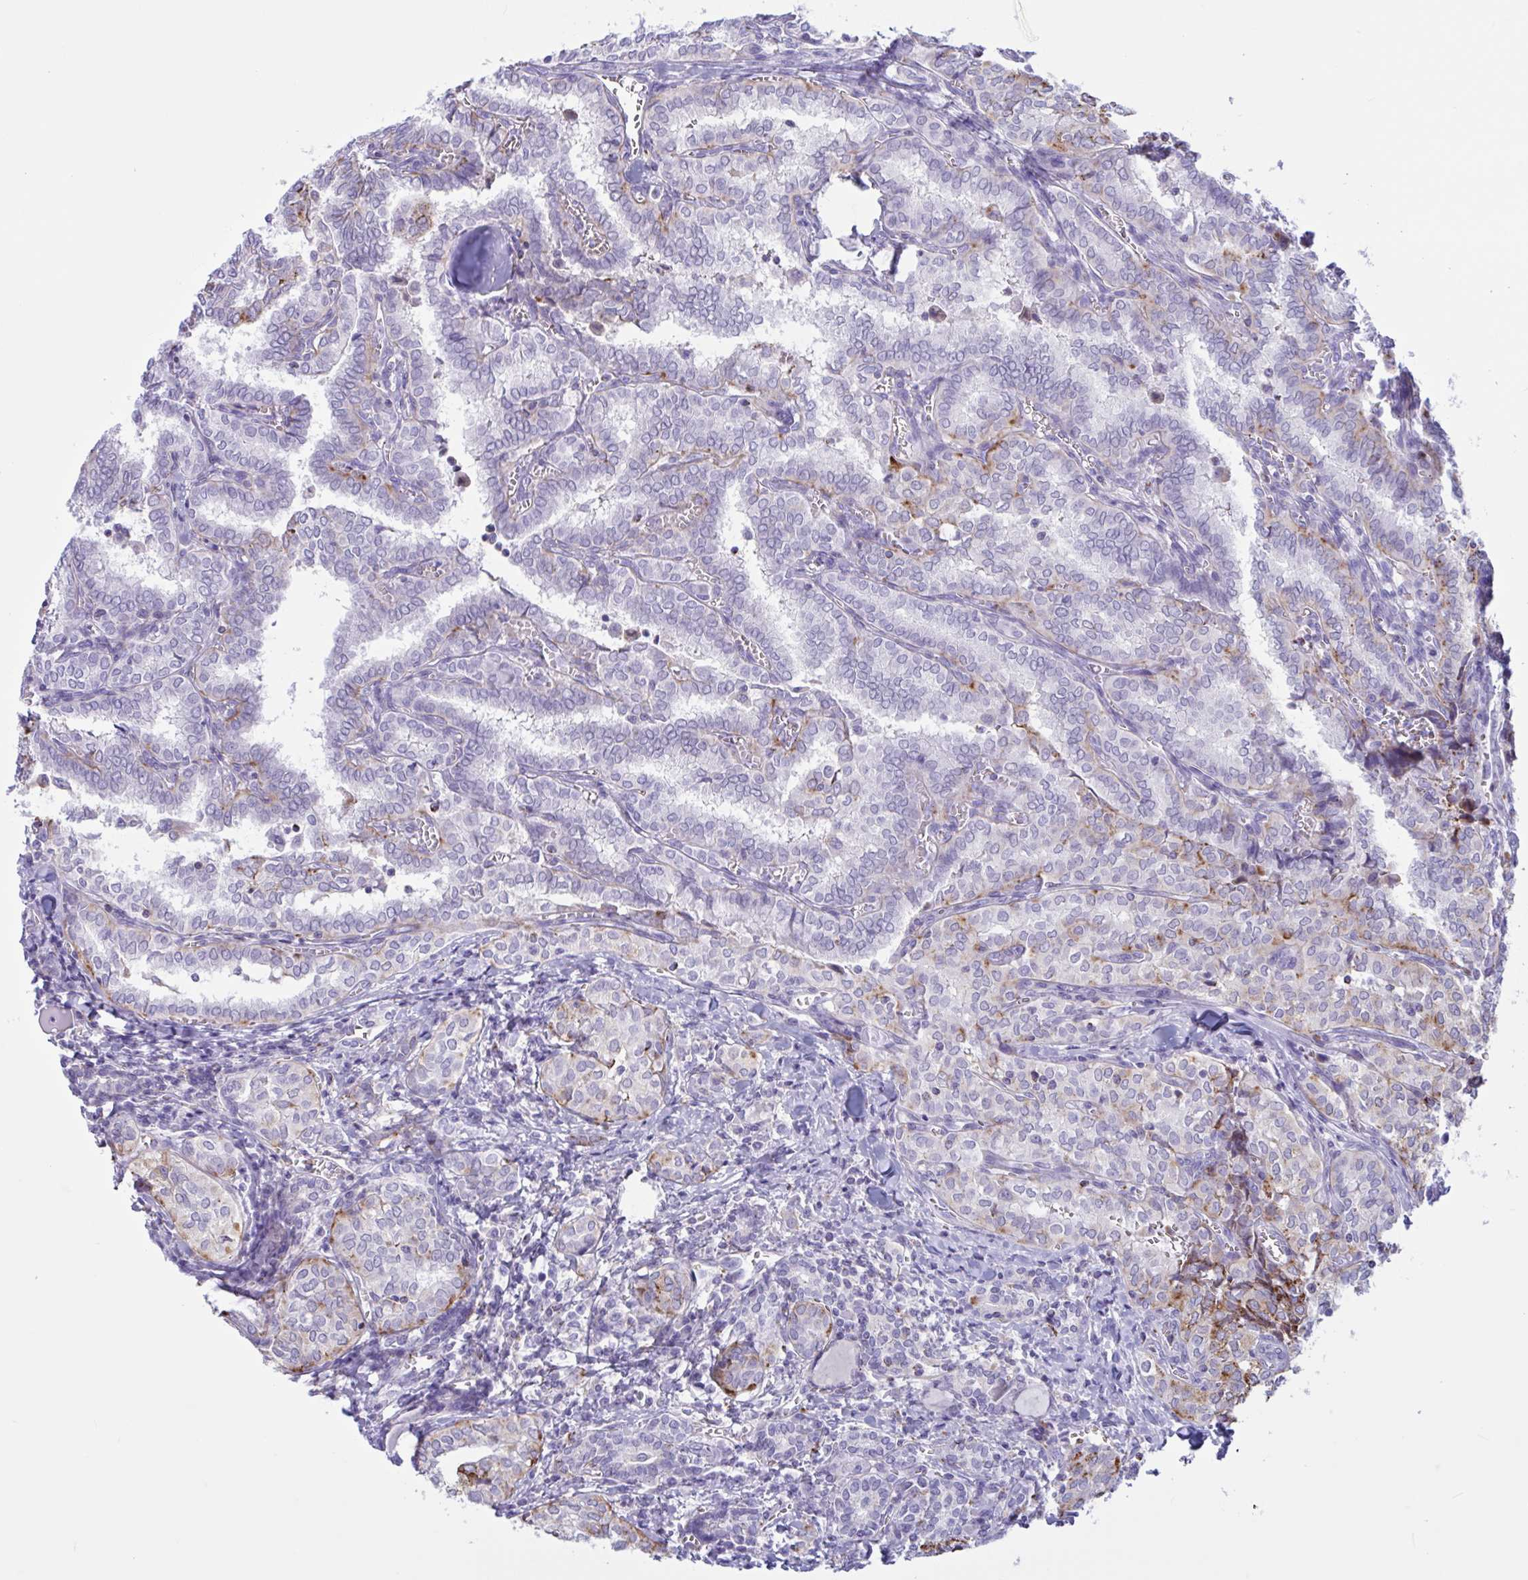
{"staining": {"intensity": "moderate", "quantity": "<25%", "location": "cytoplasmic/membranous"}, "tissue": "thyroid cancer", "cell_type": "Tumor cells", "image_type": "cancer", "snomed": [{"axis": "morphology", "description": "Papillary adenocarcinoma, NOS"}, {"axis": "topography", "description": "Thyroid gland"}], "caption": "Protein expression analysis of papillary adenocarcinoma (thyroid) shows moderate cytoplasmic/membranous staining in about <25% of tumor cells.", "gene": "XCL1", "patient": {"sex": "female", "age": 30}}